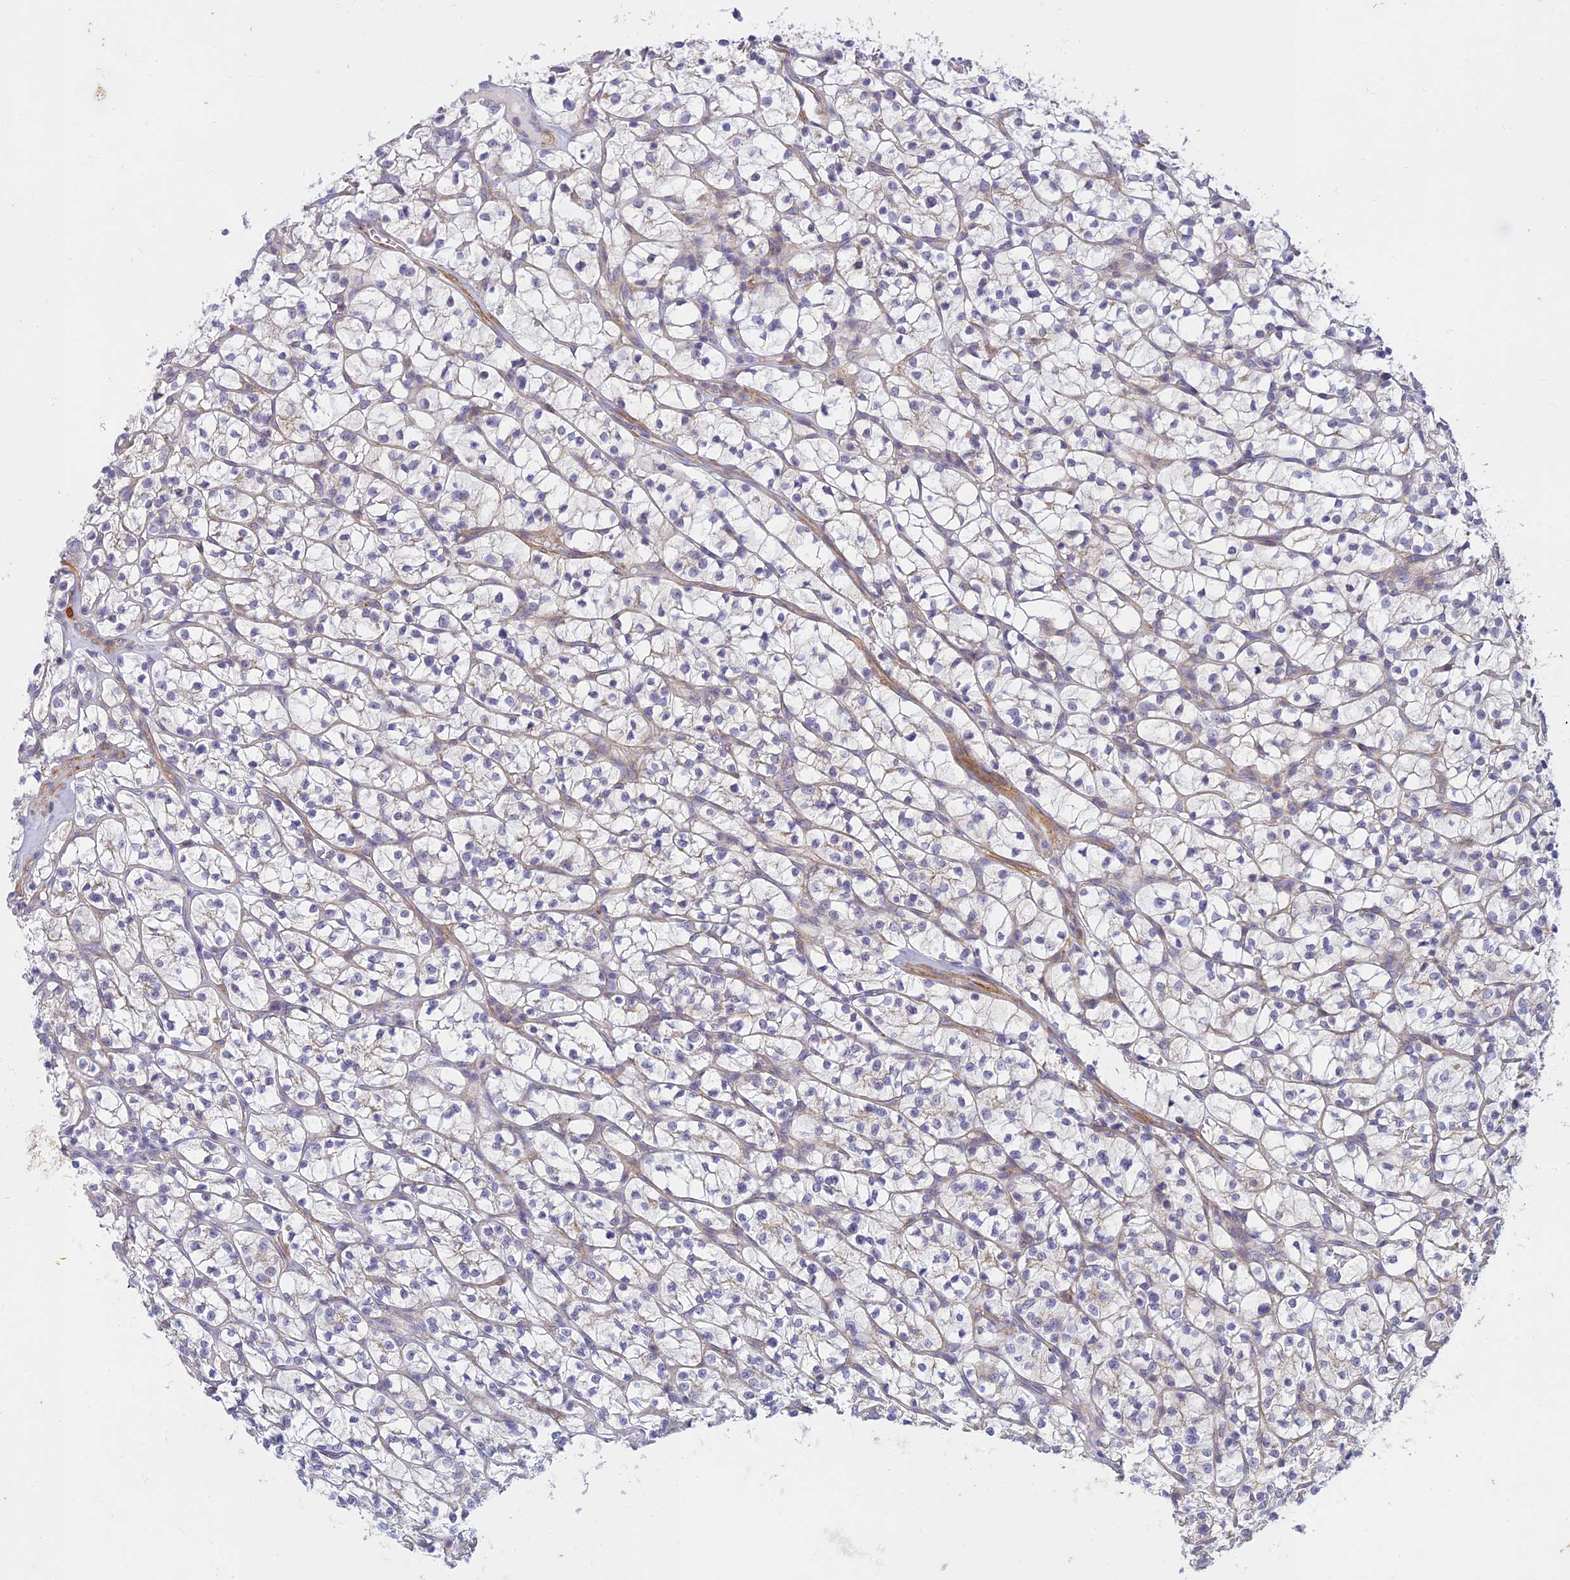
{"staining": {"intensity": "negative", "quantity": "none", "location": "none"}, "tissue": "renal cancer", "cell_type": "Tumor cells", "image_type": "cancer", "snomed": [{"axis": "morphology", "description": "Adenocarcinoma, NOS"}, {"axis": "topography", "description": "Kidney"}], "caption": "Renal adenocarcinoma was stained to show a protein in brown. There is no significant positivity in tumor cells.", "gene": "FBXW4", "patient": {"sex": "female", "age": 64}}